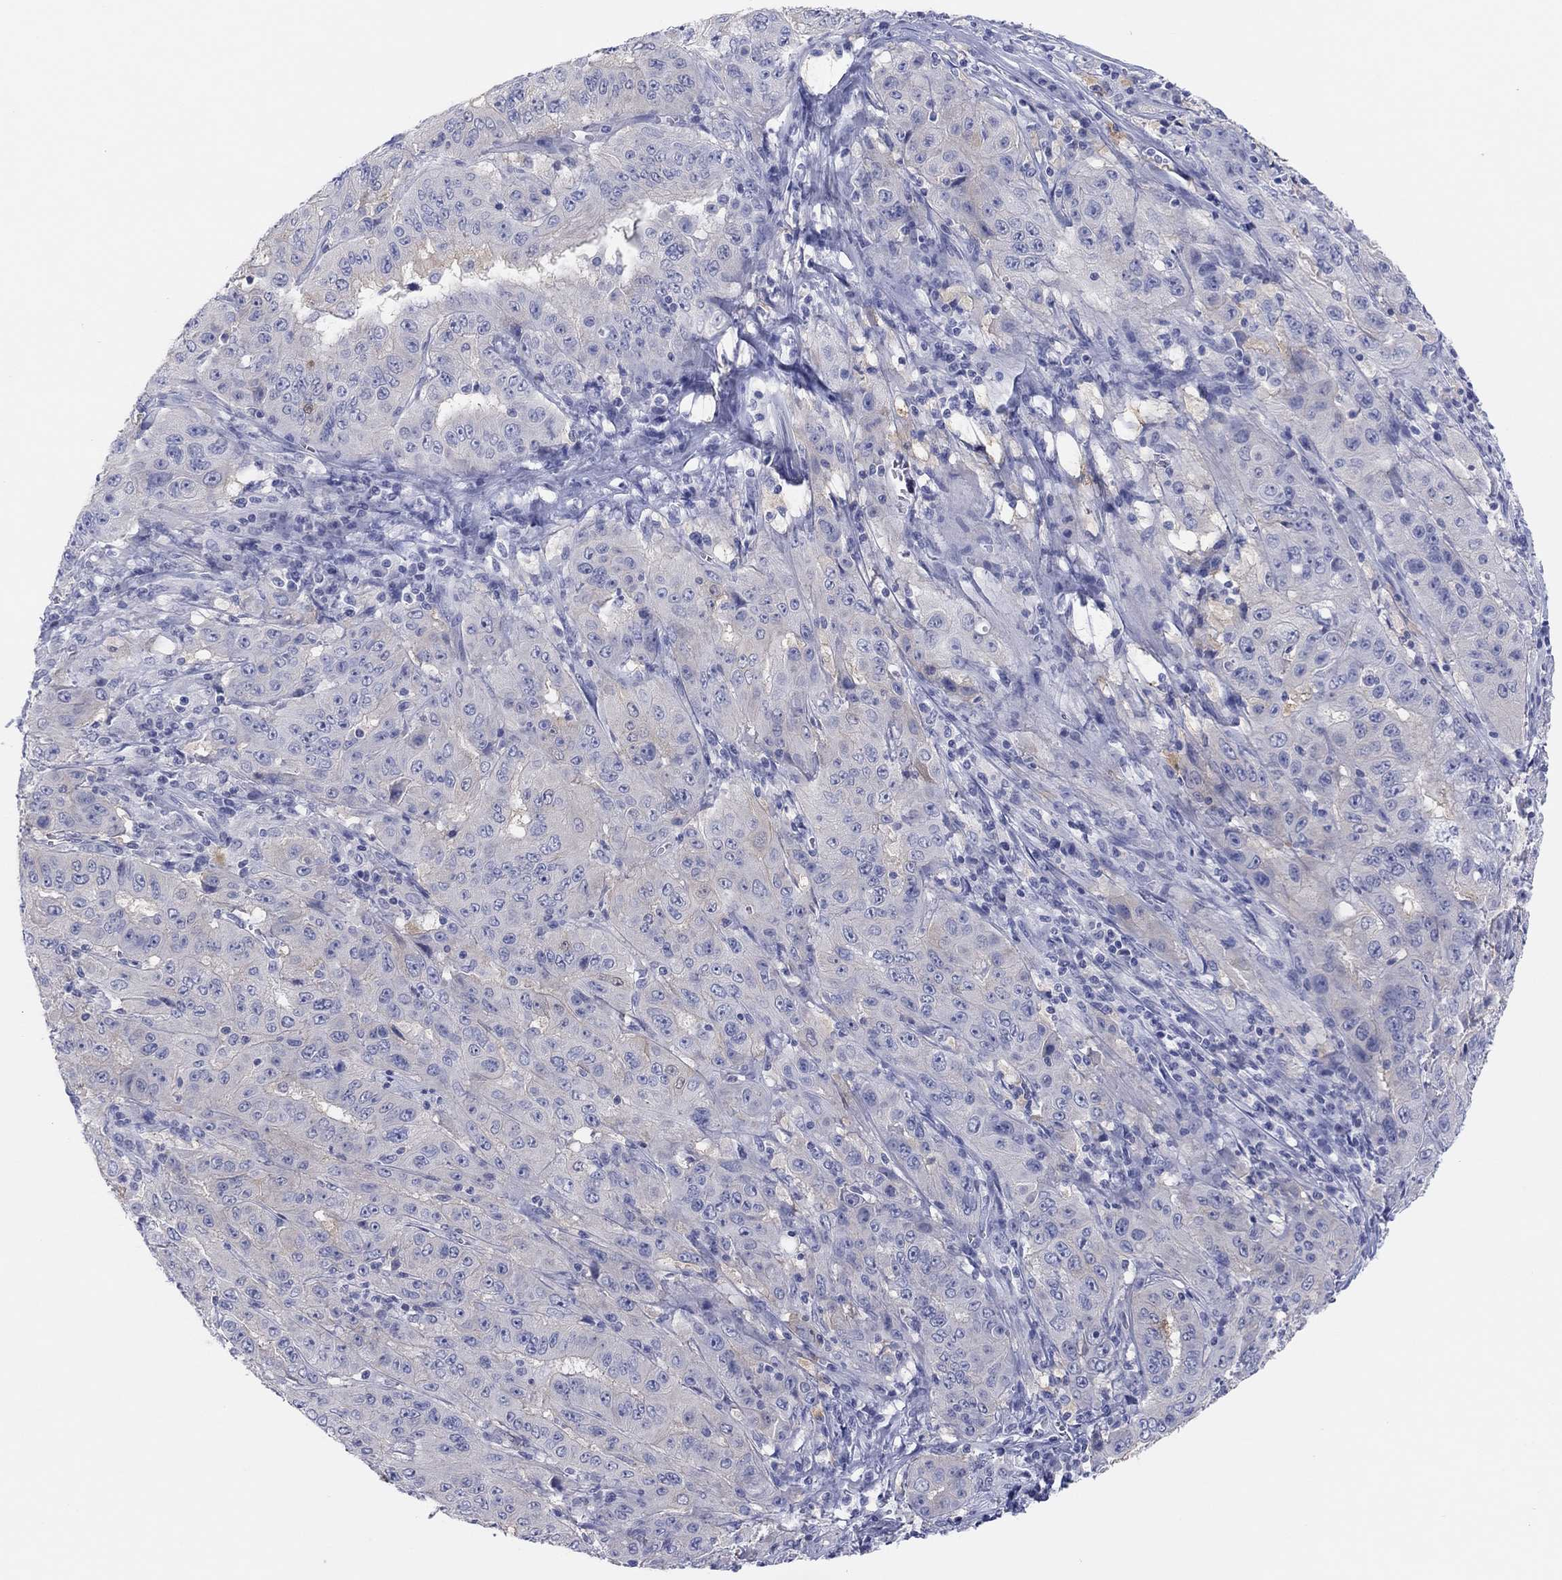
{"staining": {"intensity": "negative", "quantity": "none", "location": "none"}, "tissue": "pancreatic cancer", "cell_type": "Tumor cells", "image_type": "cancer", "snomed": [{"axis": "morphology", "description": "Adenocarcinoma, NOS"}, {"axis": "topography", "description": "Pancreas"}], "caption": "High power microscopy micrograph of an IHC photomicrograph of pancreatic cancer, revealing no significant positivity in tumor cells.", "gene": "CPNE6", "patient": {"sex": "male", "age": 63}}